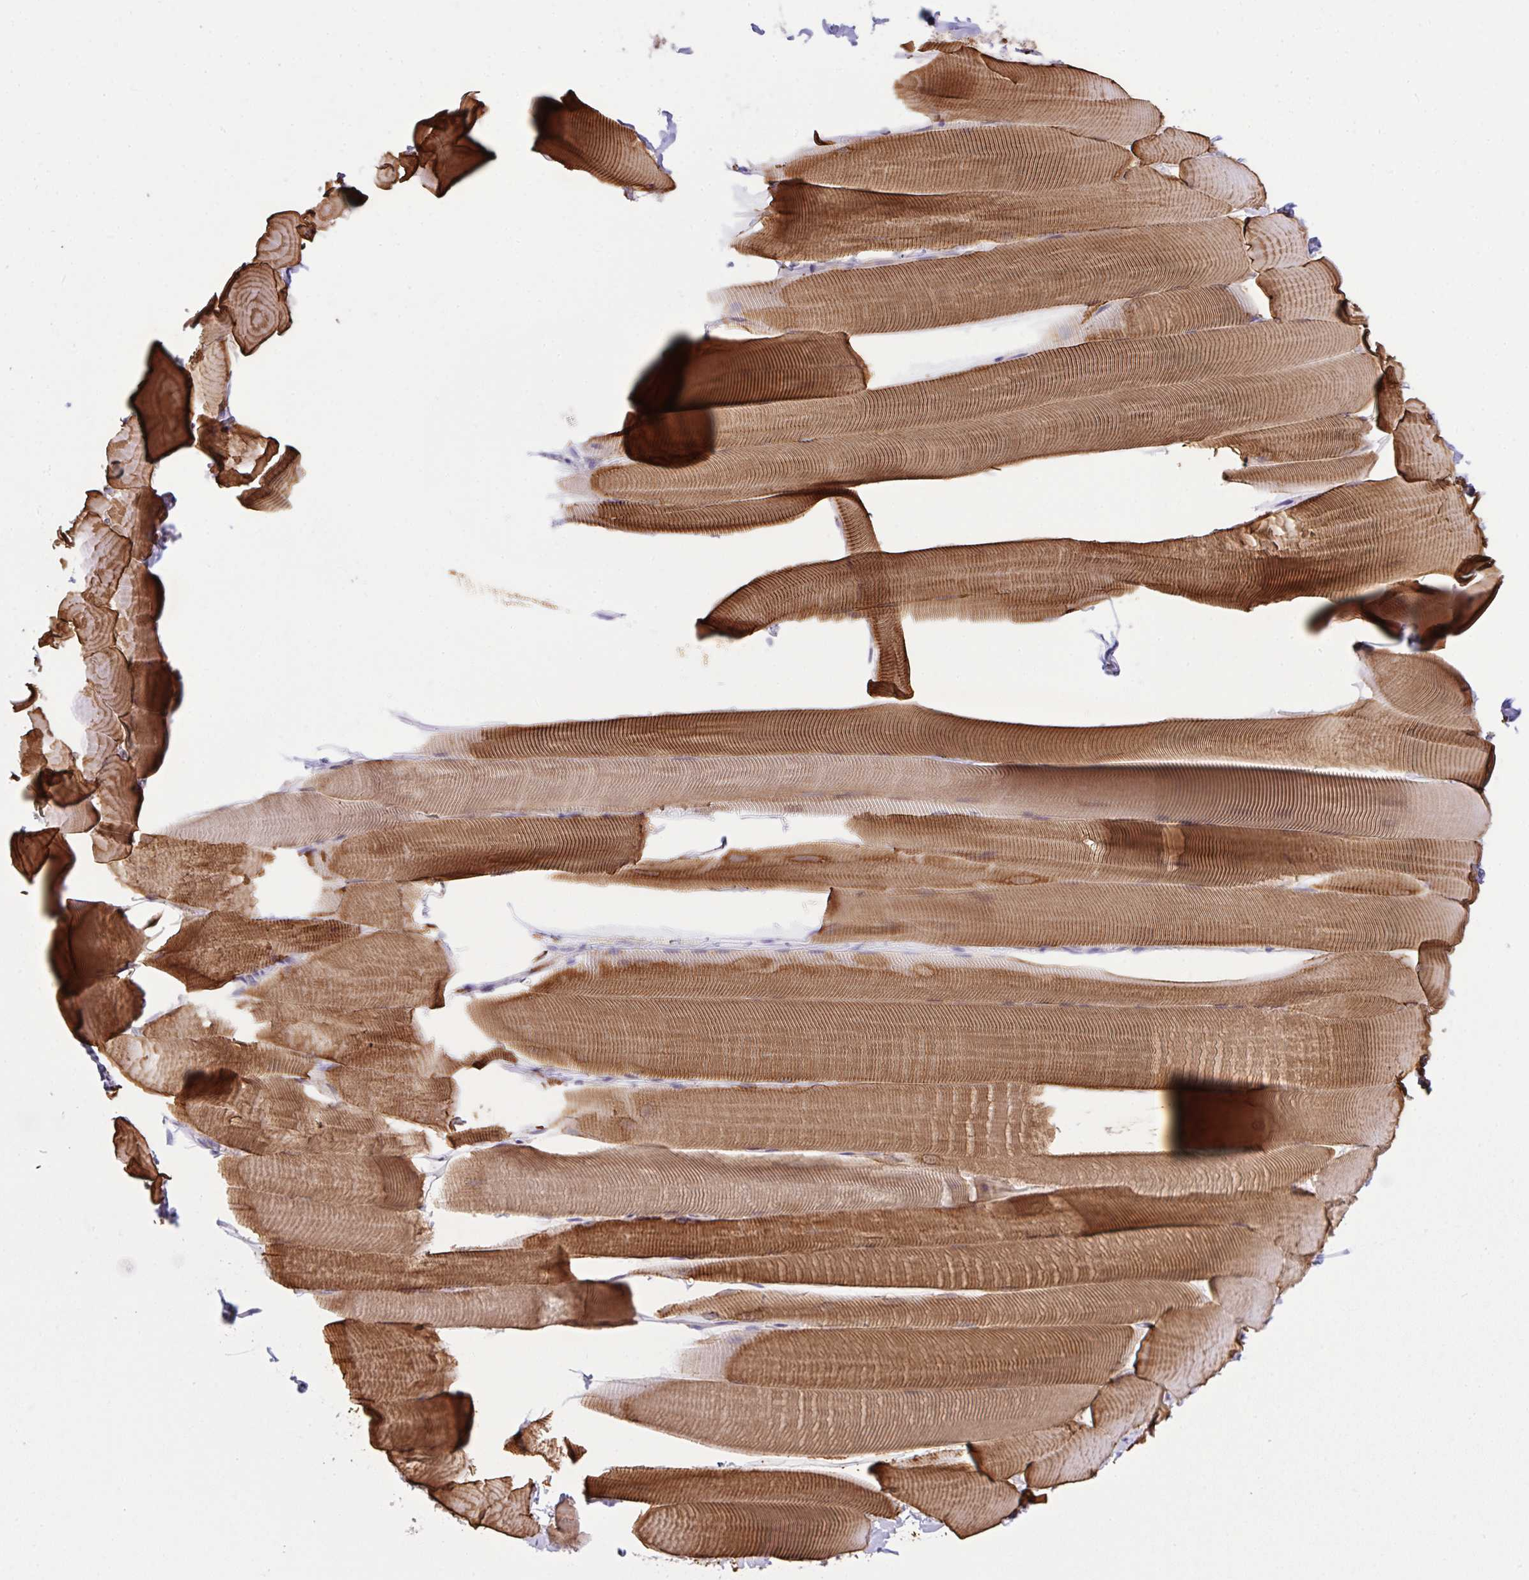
{"staining": {"intensity": "strong", "quantity": ">75%", "location": "cytoplasmic/membranous"}, "tissue": "skeletal muscle", "cell_type": "Myocytes", "image_type": "normal", "snomed": [{"axis": "morphology", "description": "Normal tissue, NOS"}, {"axis": "topography", "description": "Skeletal muscle"}], "caption": "Protein expression analysis of normal human skeletal muscle reveals strong cytoplasmic/membranous staining in about >75% of myocytes. (DAB = brown stain, brightfield microscopy at high magnification).", "gene": "CHDH", "patient": {"sex": "male", "age": 25}}